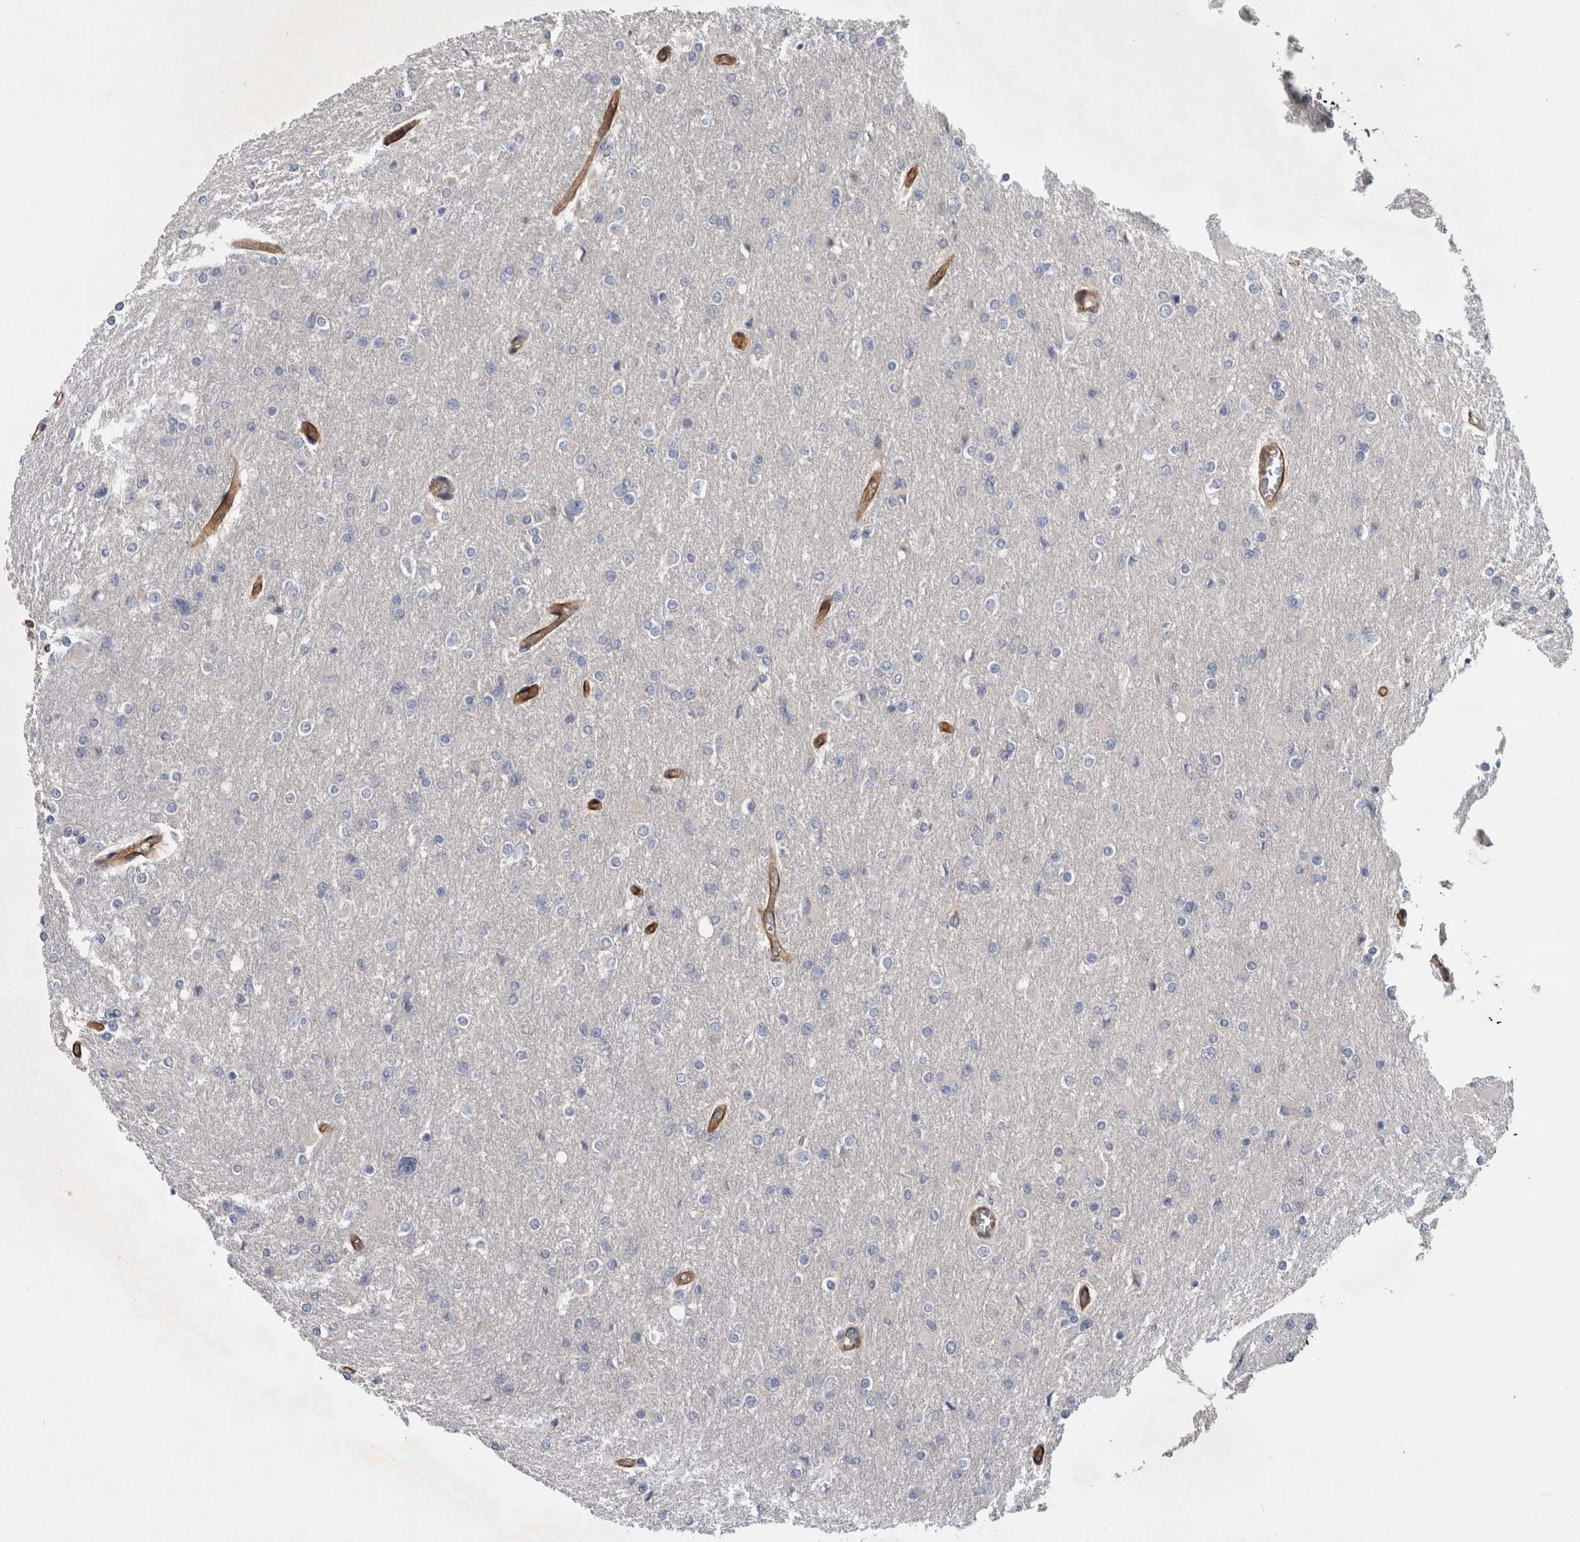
{"staining": {"intensity": "negative", "quantity": "none", "location": "none"}, "tissue": "glioma", "cell_type": "Tumor cells", "image_type": "cancer", "snomed": [{"axis": "morphology", "description": "Glioma, malignant, High grade"}, {"axis": "topography", "description": "Cerebral cortex"}], "caption": "DAB (3,3'-diaminobenzidine) immunohistochemical staining of glioma reveals no significant expression in tumor cells. (DAB (3,3'-diaminobenzidine) immunohistochemistry, high magnification).", "gene": "BCAM", "patient": {"sex": "female", "age": 36}}